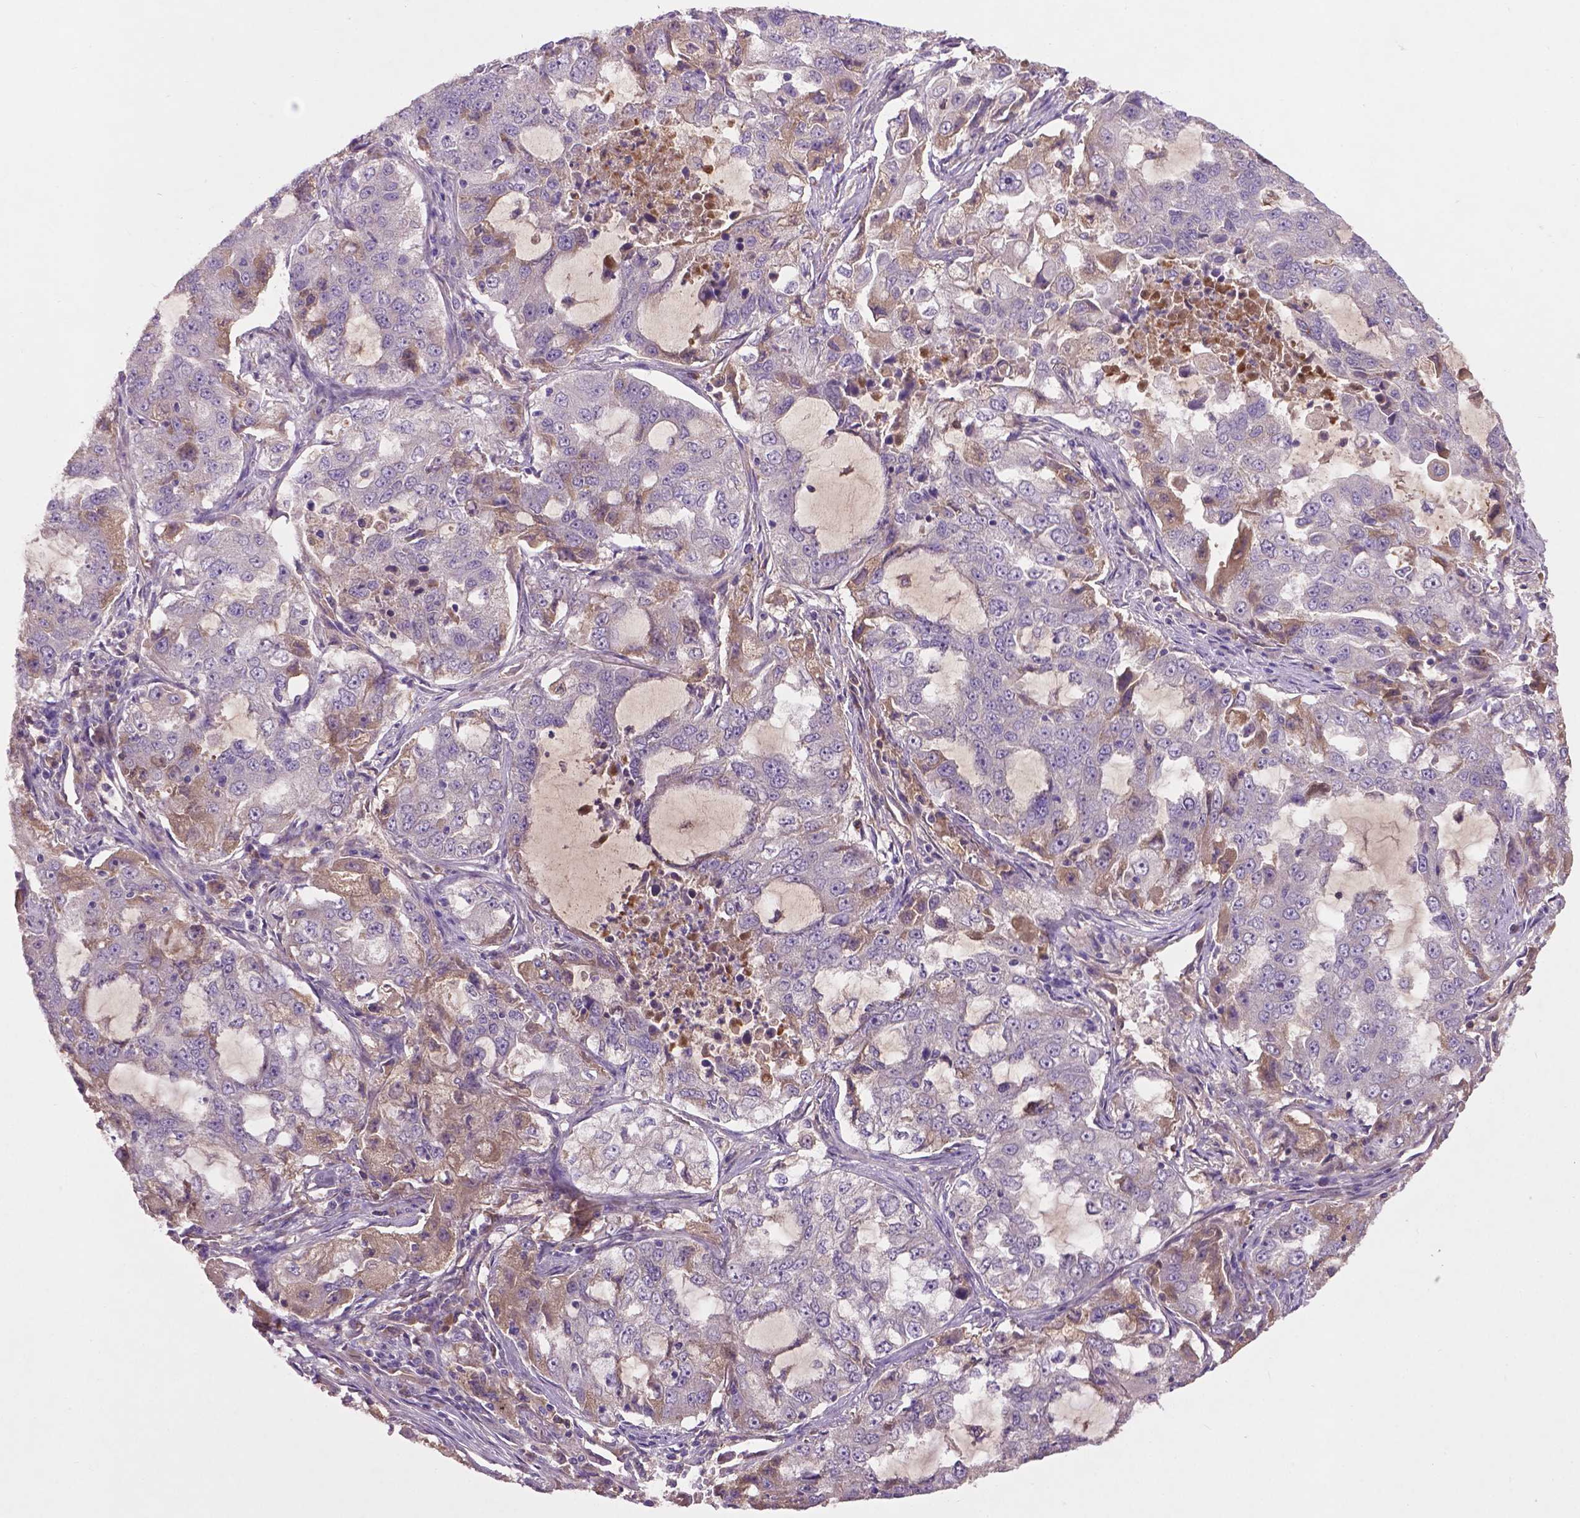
{"staining": {"intensity": "weak", "quantity": "<25%", "location": "cytoplasmic/membranous"}, "tissue": "lung cancer", "cell_type": "Tumor cells", "image_type": "cancer", "snomed": [{"axis": "morphology", "description": "Adenocarcinoma, NOS"}, {"axis": "topography", "description": "Lung"}], "caption": "Lung cancer (adenocarcinoma) stained for a protein using IHC displays no staining tumor cells.", "gene": "SOX17", "patient": {"sex": "female", "age": 61}}